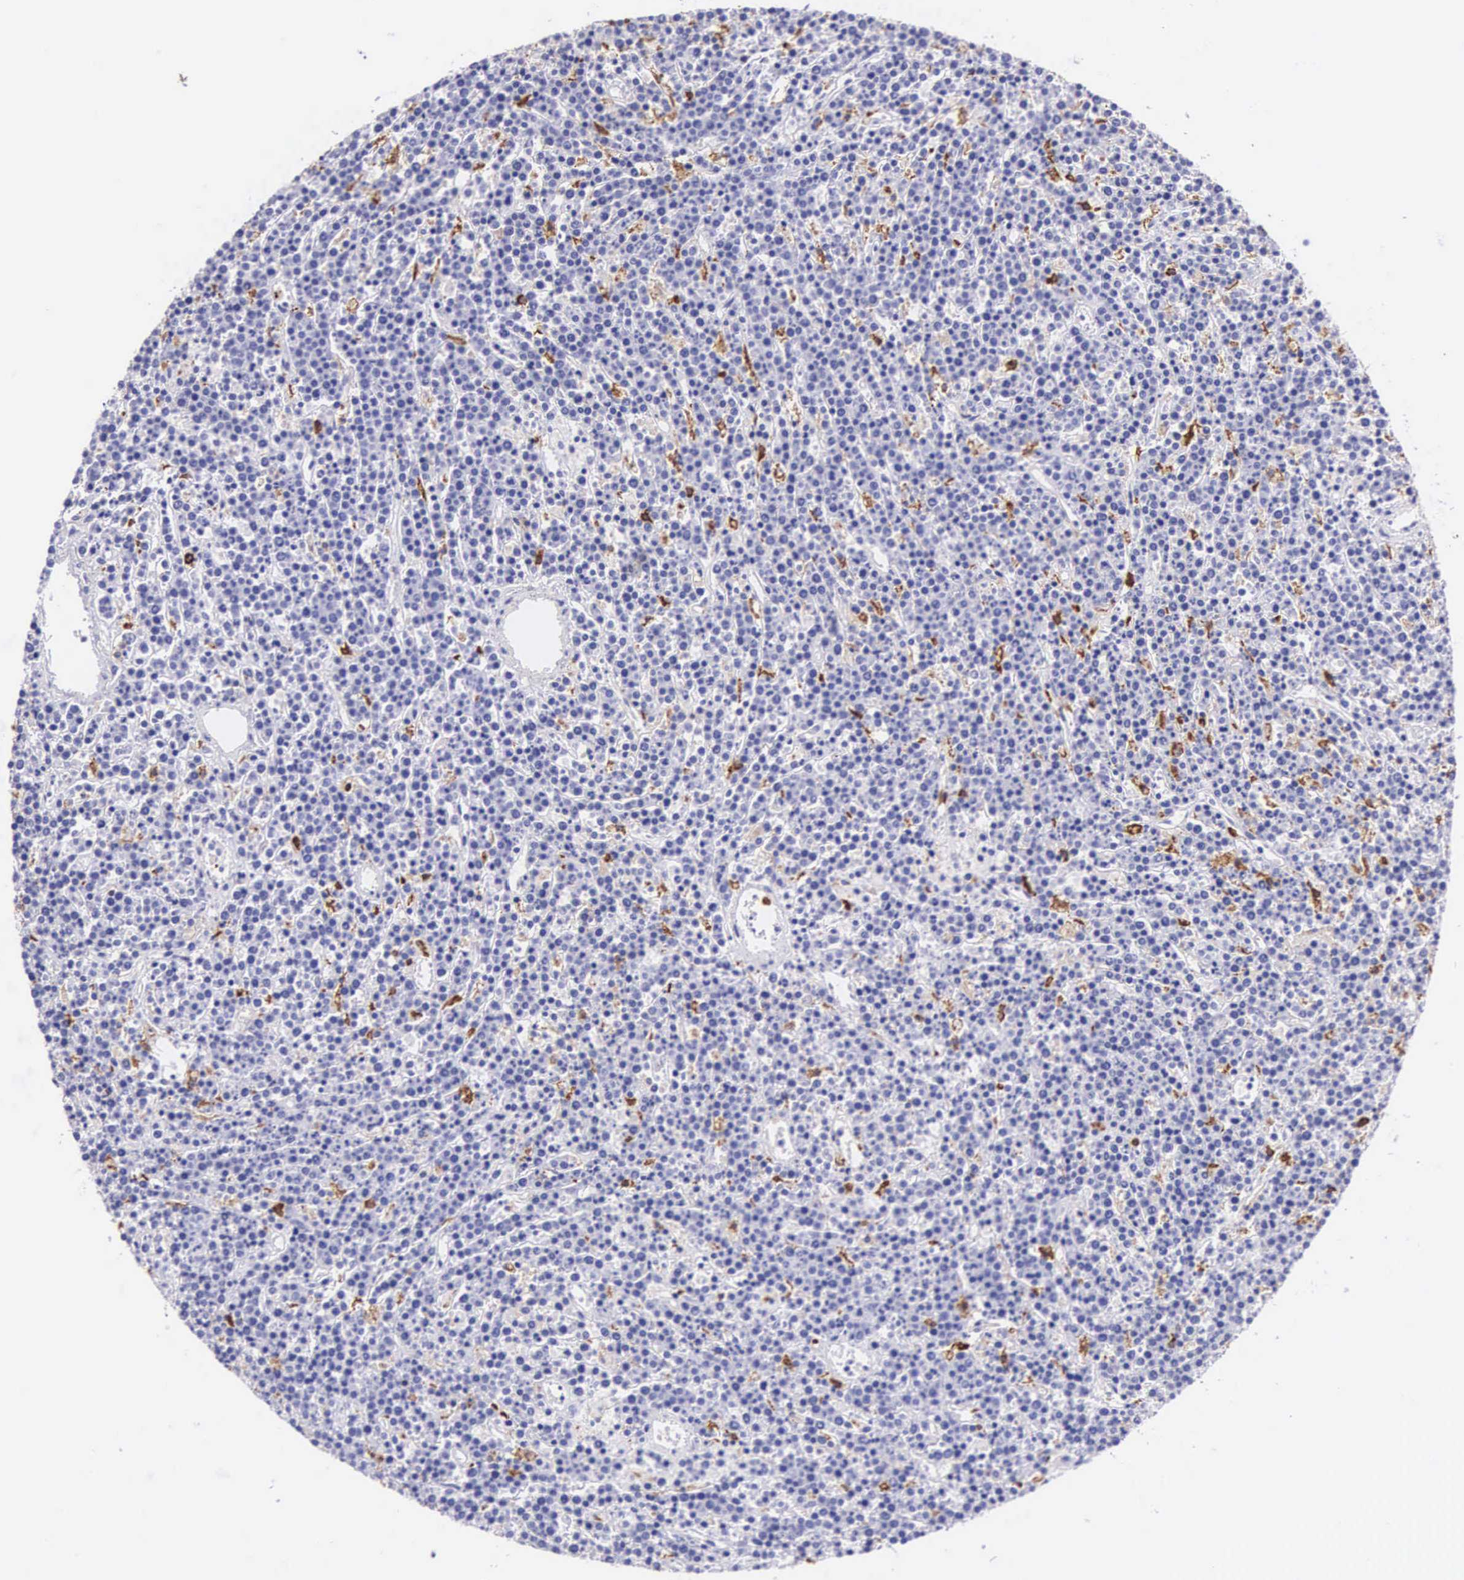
{"staining": {"intensity": "negative", "quantity": "none", "location": "none"}, "tissue": "lymphoma", "cell_type": "Tumor cells", "image_type": "cancer", "snomed": [{"axis": "morphology", "description": "Malignant lymphoma, non-Hodgkin's type, High grade"}, {"axis": "topography", "description": "Ovary"}], "caption": "IHC image of human malignant lymphoma, non-Hodgkin's type (high-grade) stained for a protein (brown), which exhibits no expression in tumor cells.", "gene": "FCN1", "patient": {"sex": "female", "age": 56}}